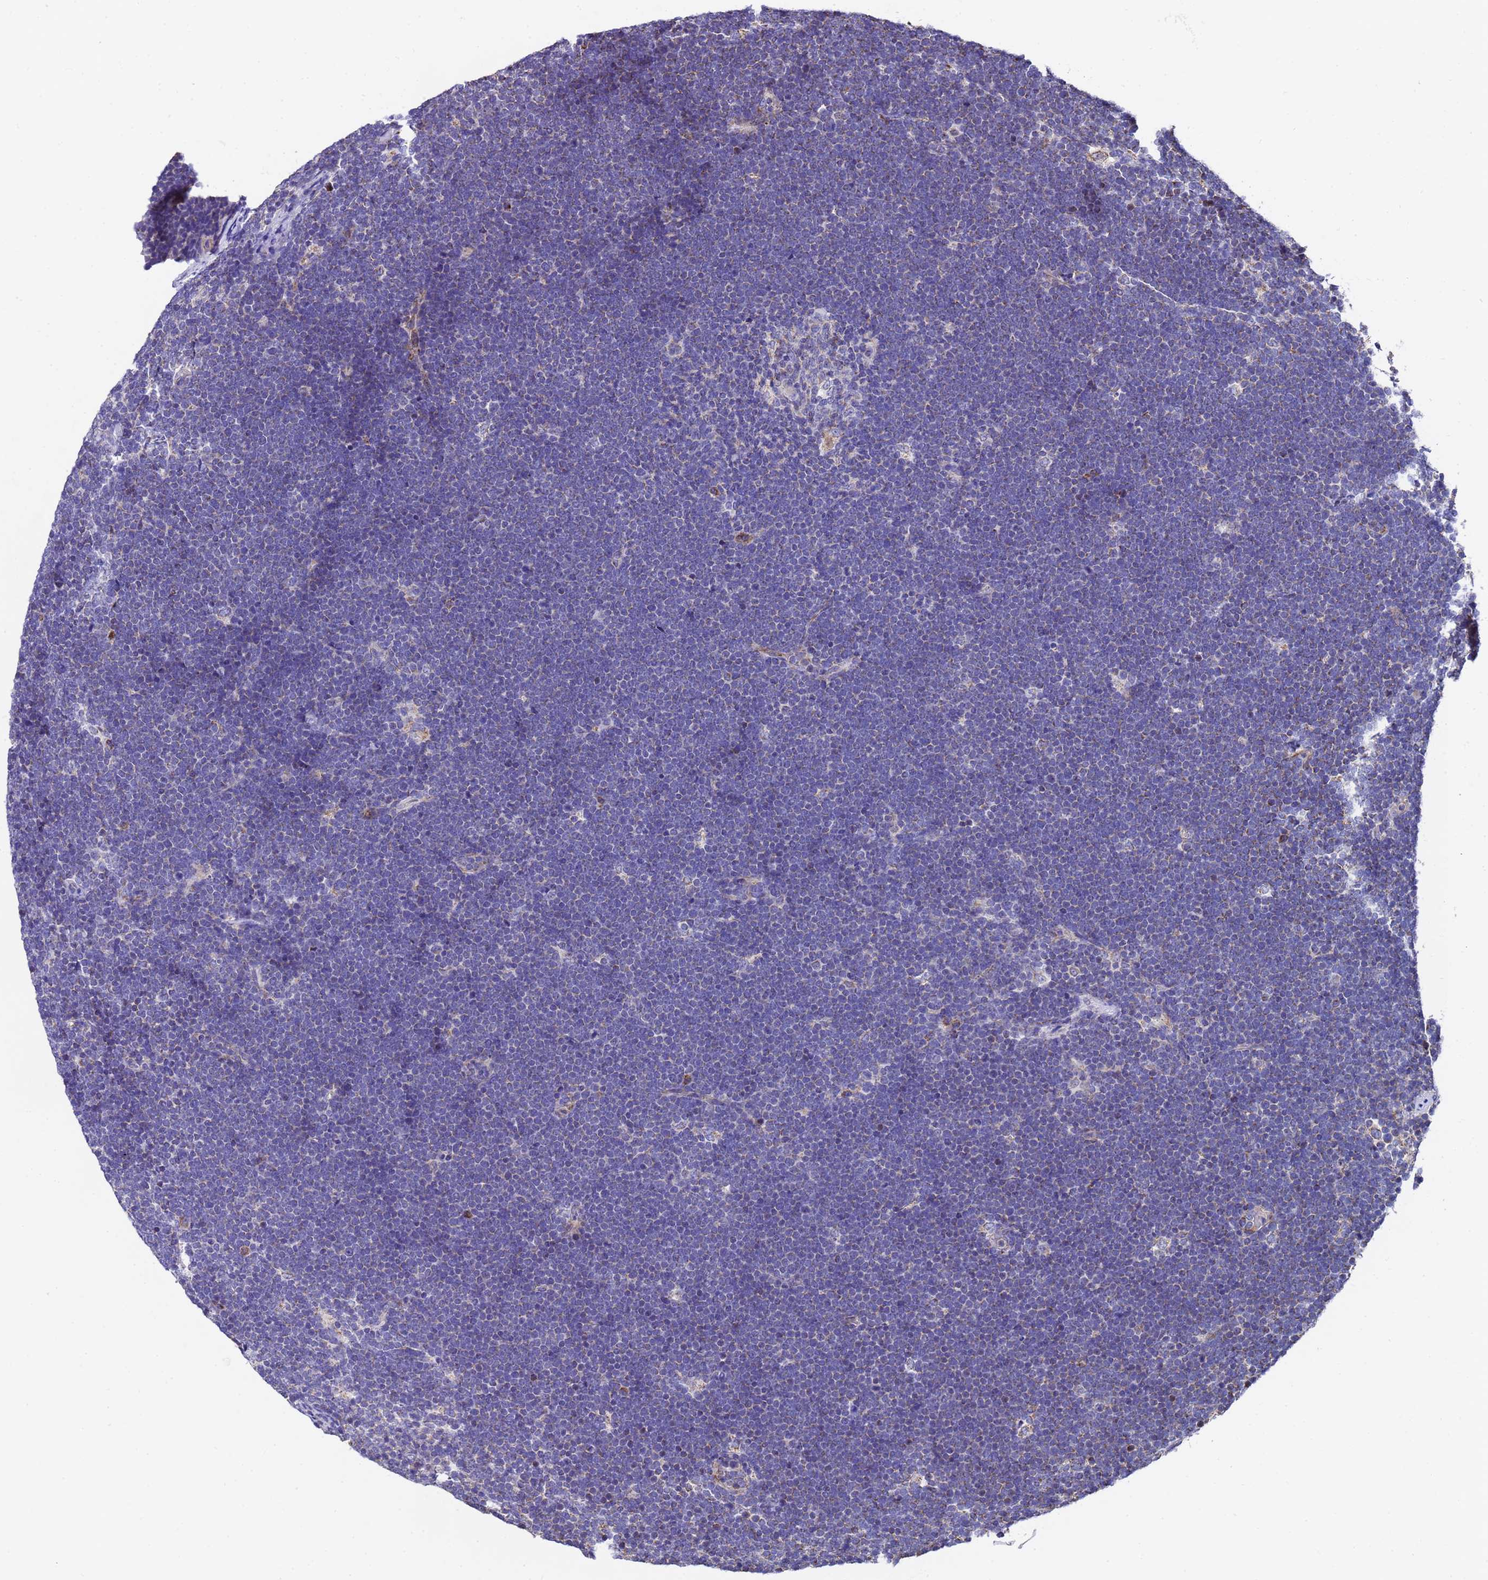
{"staining": {"intensity": "moderate", "quantity": "<25%", "location": "cytoplasmic/membranous"}, "tissue": "lymphoma", "cell_type": "Tumor cells", "image_type": "cancer", "snomed": [{"axis": "morphology", "description": "Malignant lymphoma, non-Hodgkin's type, High grade"}, {"axis": "topography", "description": "Lymph node"}], "caption": "The photomicrograph exhibits immunohistochemical staining of high-grade malignant lymphoma, non-Hodgkin's type. There is moderate cytoplasmic/membranous staining is present in approximately <25% of tumor cells. (Stains: DAB in brown, nuclei in blue, Microscopy: brightfield microscopy at high magnification).", "gene": "MRPS12", "patient": {"sex": "male", "age": 13}}